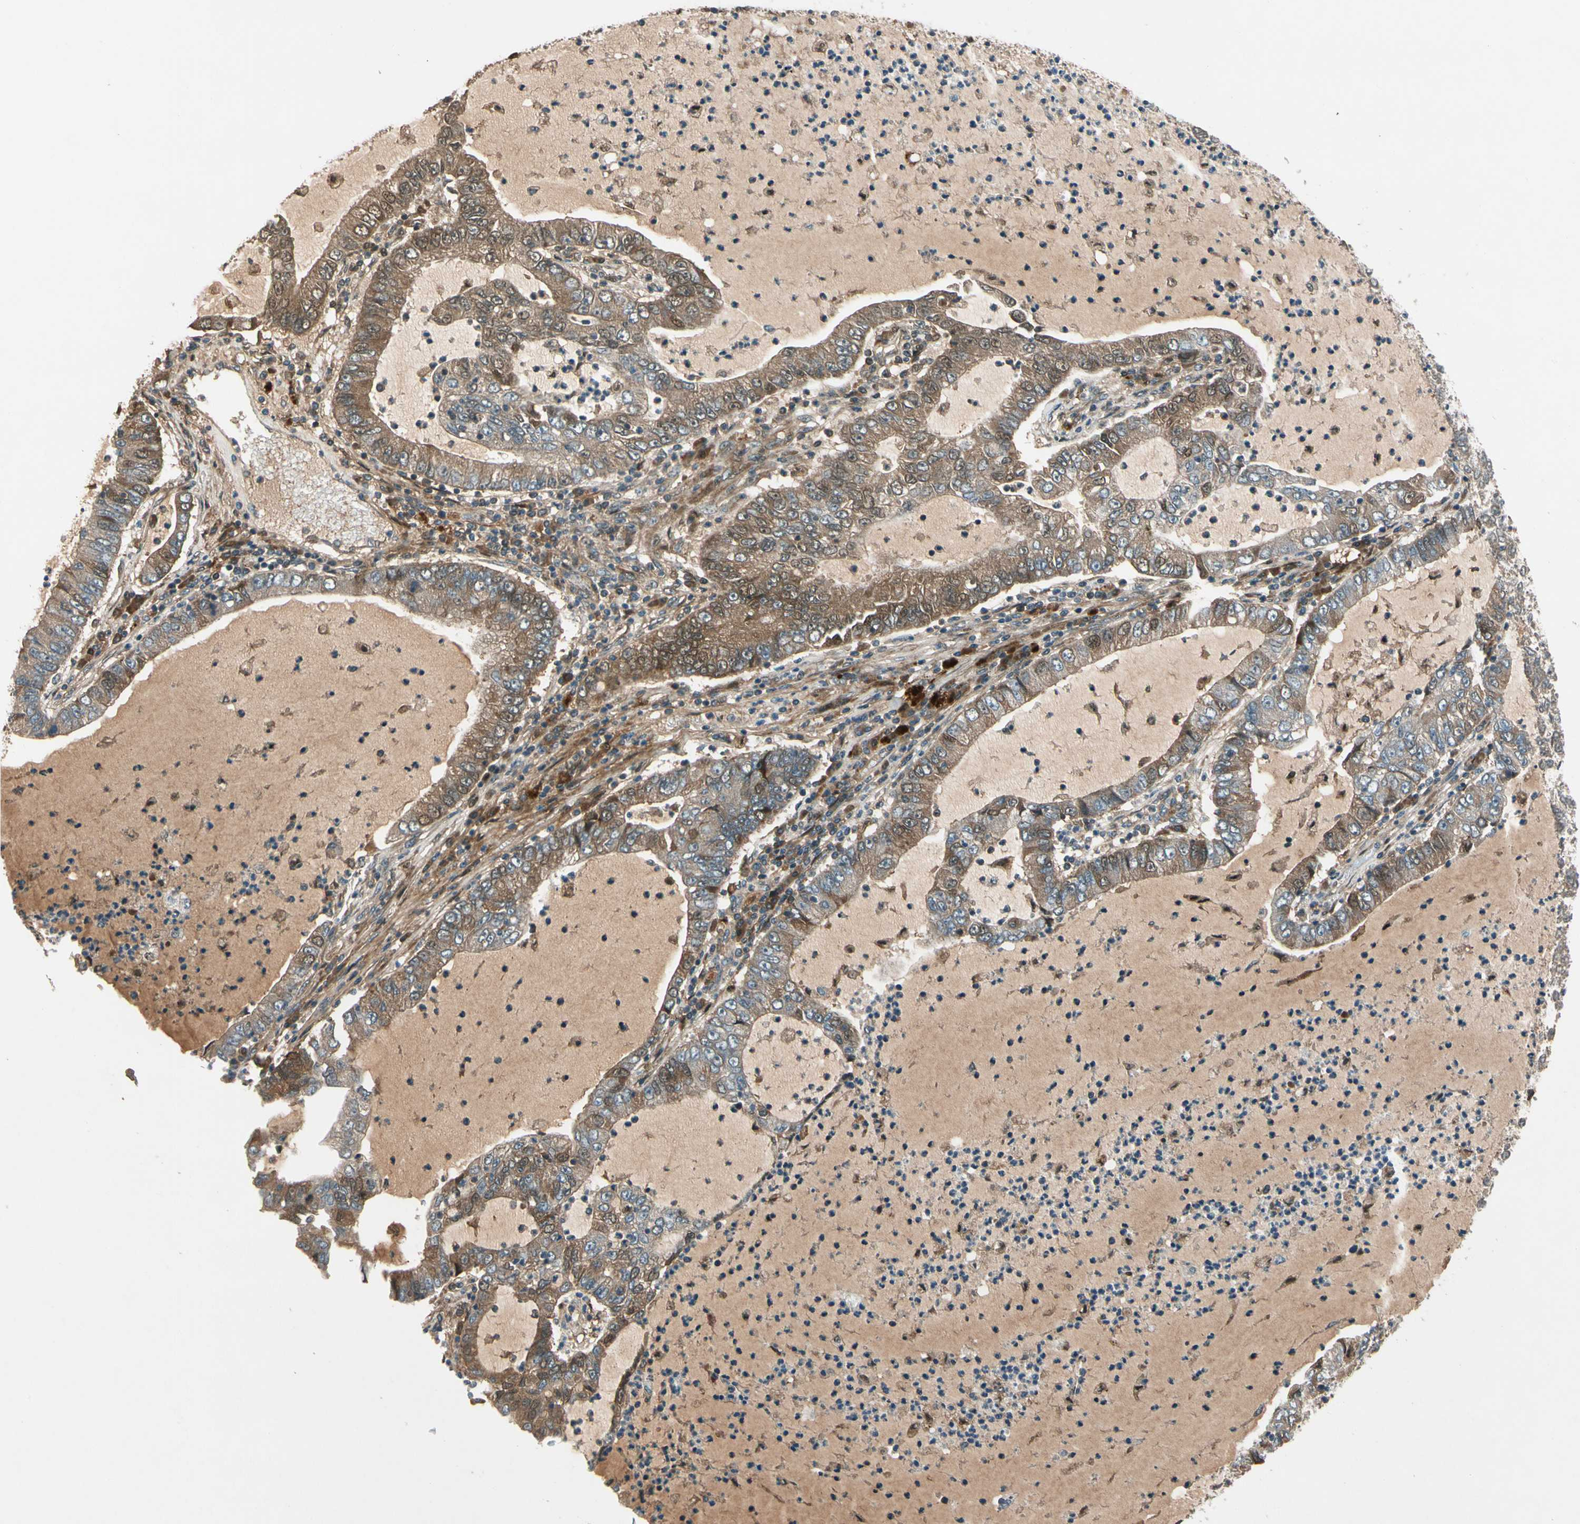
{"staining": {"intensity": "moderate", "quantity": ">75%", "location": "cytoplasmic/membranous,nuclear"}, "tissue": "lung cancer", "cell_type": "Tumor cells", "image_type": "cancer", "snomed": [{"axis": "morphology", "description": "Adenocarcinoma, NOS"}, {"axis": "topography", "description": "Lung"}], "caption": "Protein analysis of lung cancer (adenocarcinoma) tissue demonstrates moderate cytoplasmic/membranous and nuclear expression in about >75% of tumor cells.", "gene": "ACVR1C", "patient": {"sex": "female", "age": 51}}